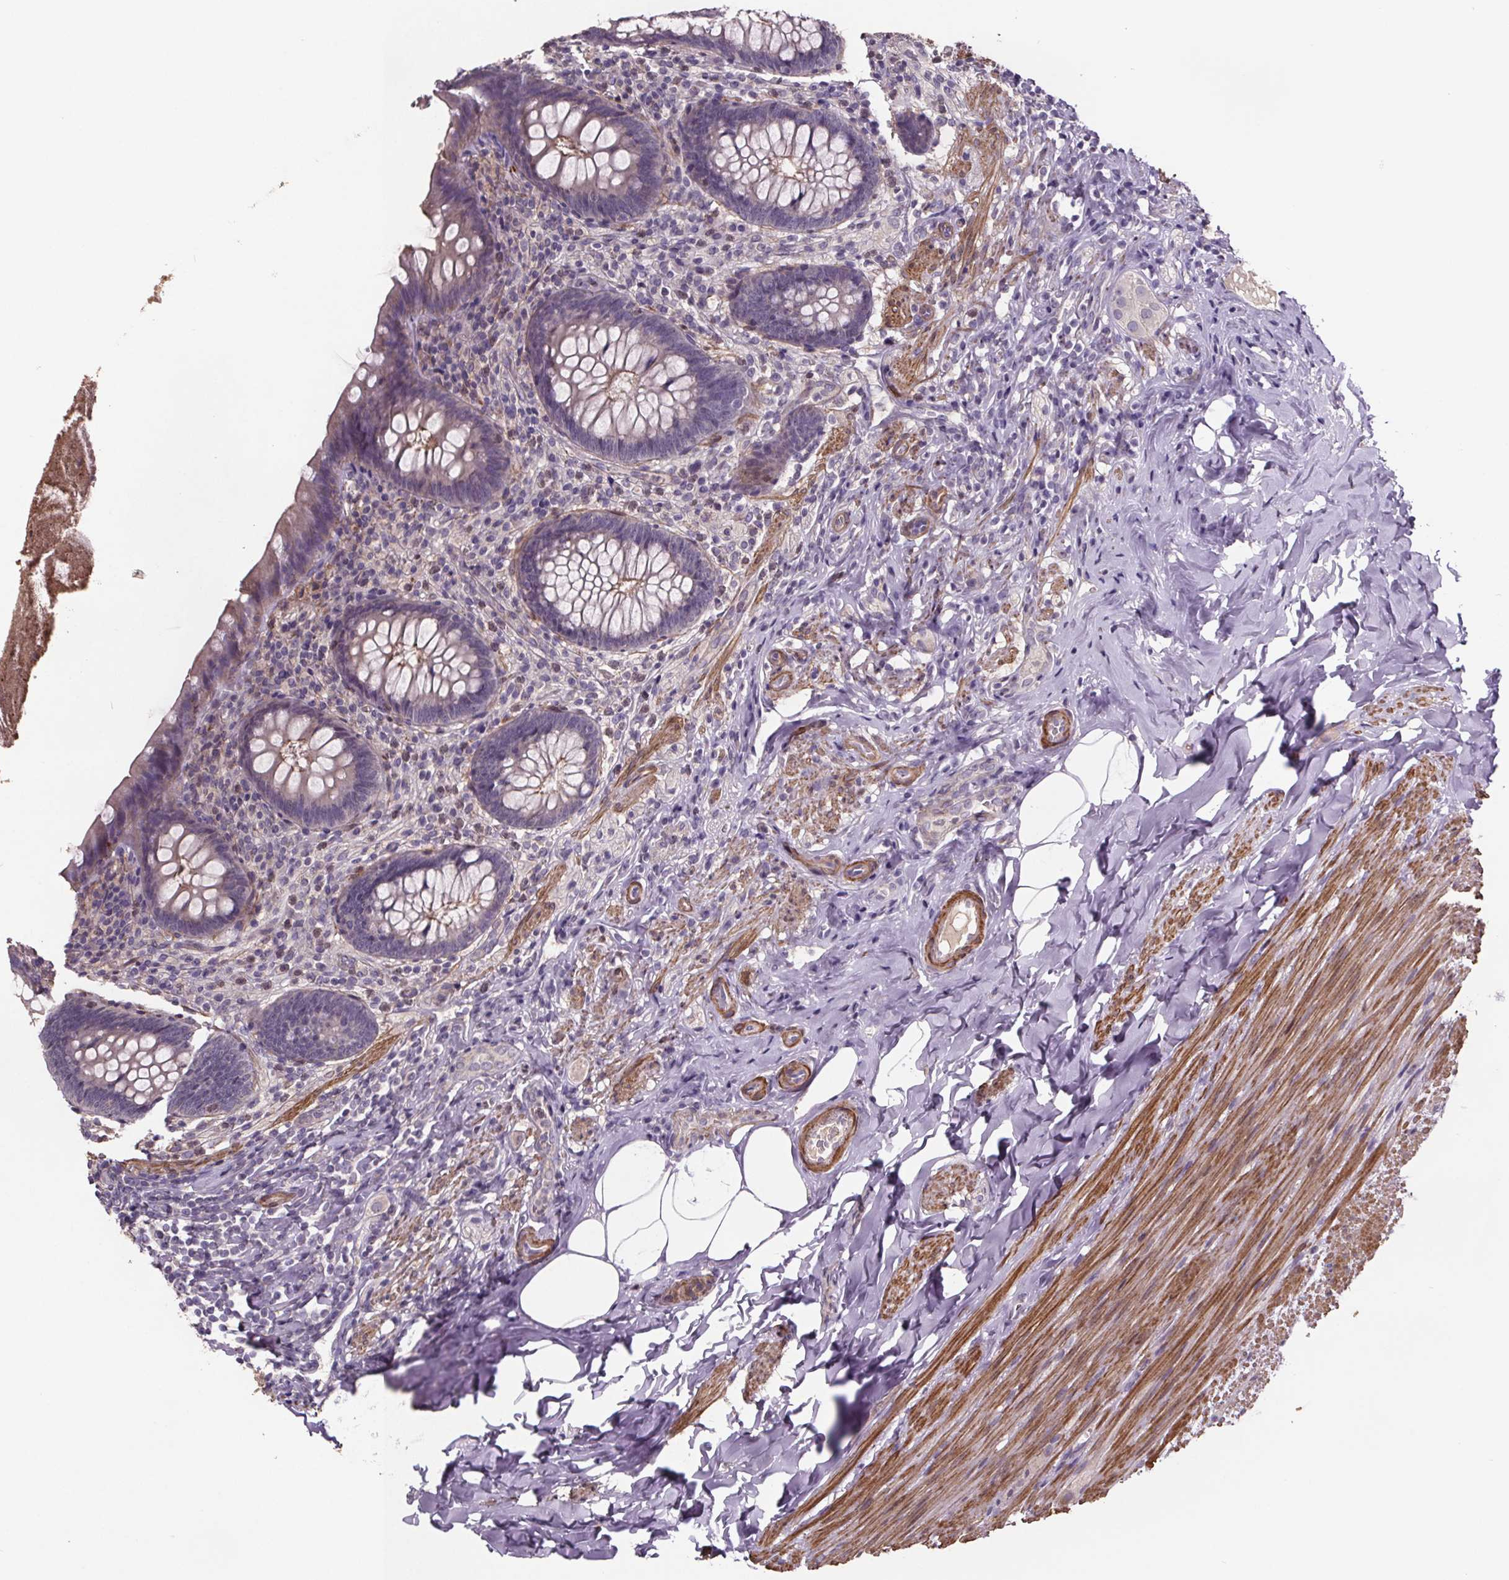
{"staining": {"intensity": "negative", "quantity": "none", "location": "none"}, "tissue": "appendix", "cell_type": "Glandular cells", "image_type": "normal", "snomed": [{"axis": "morphology", "description": "Normal tissue, NOS"}, {"axis": "topography", "description": "Appendix"}], "caption": "Immunohistochemistry of benign appendix exhibits no positivity in glandular cells.", "gene": "CLN3", "patient": {"sex": "male", "age": 47}}